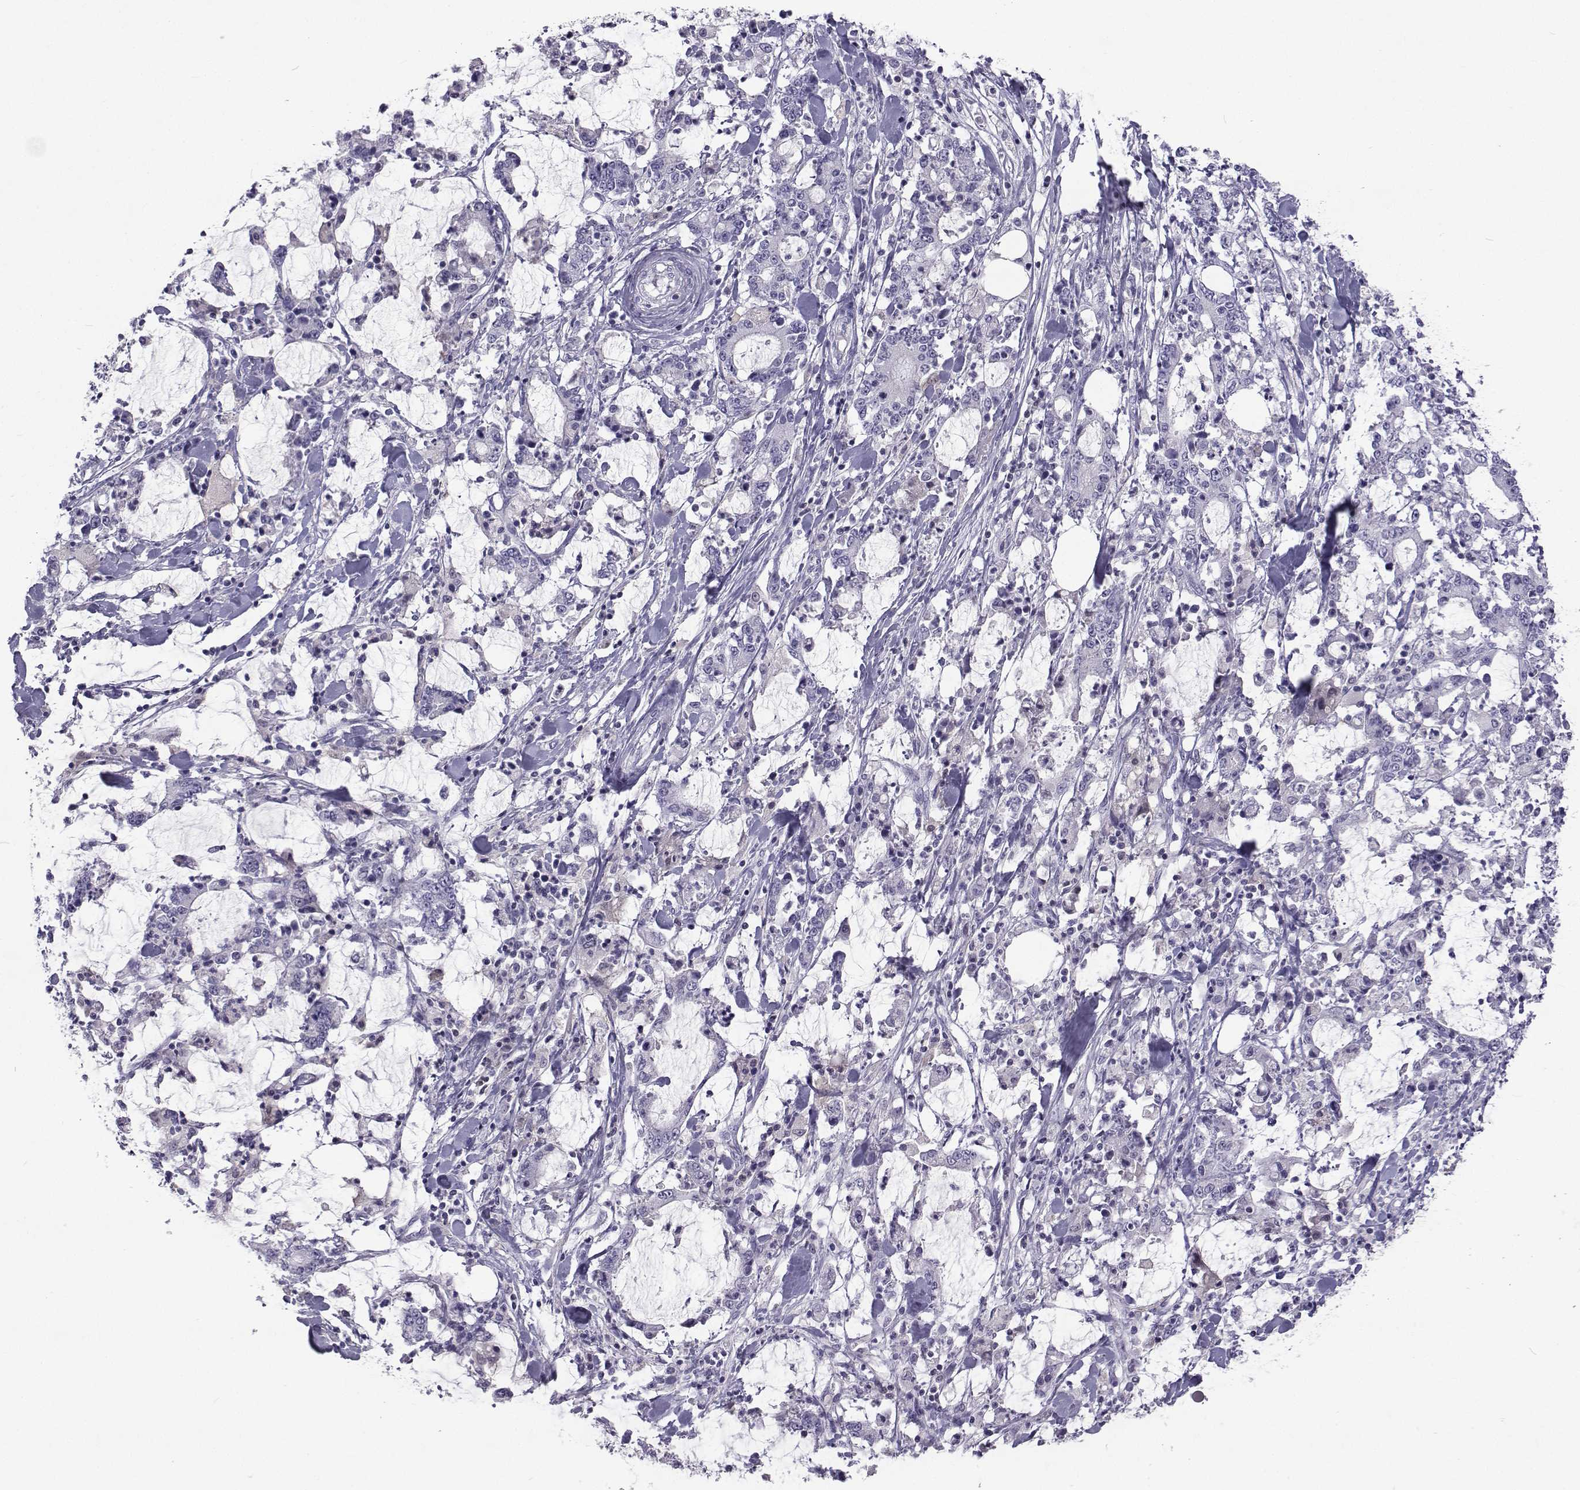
{"staining": {"intensity": "negative", "quantity": "none", "location": "none"}, "tissue": "stomach cancer", "cell_type": "Tumor cells", "image_type": "cancer", "snomed": [{"axis": "morphology", "description": "Adenocarcinoma, NOS"}, {"axis": "topography", "description": "Stomach, upper"}], "caption": "A histopathology image of human stomach adenocarcinoma is negative for staining in tumor cells. (DAB immunohistochemistry visualized using brightfield microscopy, high magnification).", "gene": "GALM", "patient": {"sex": "male", "age": 68}}